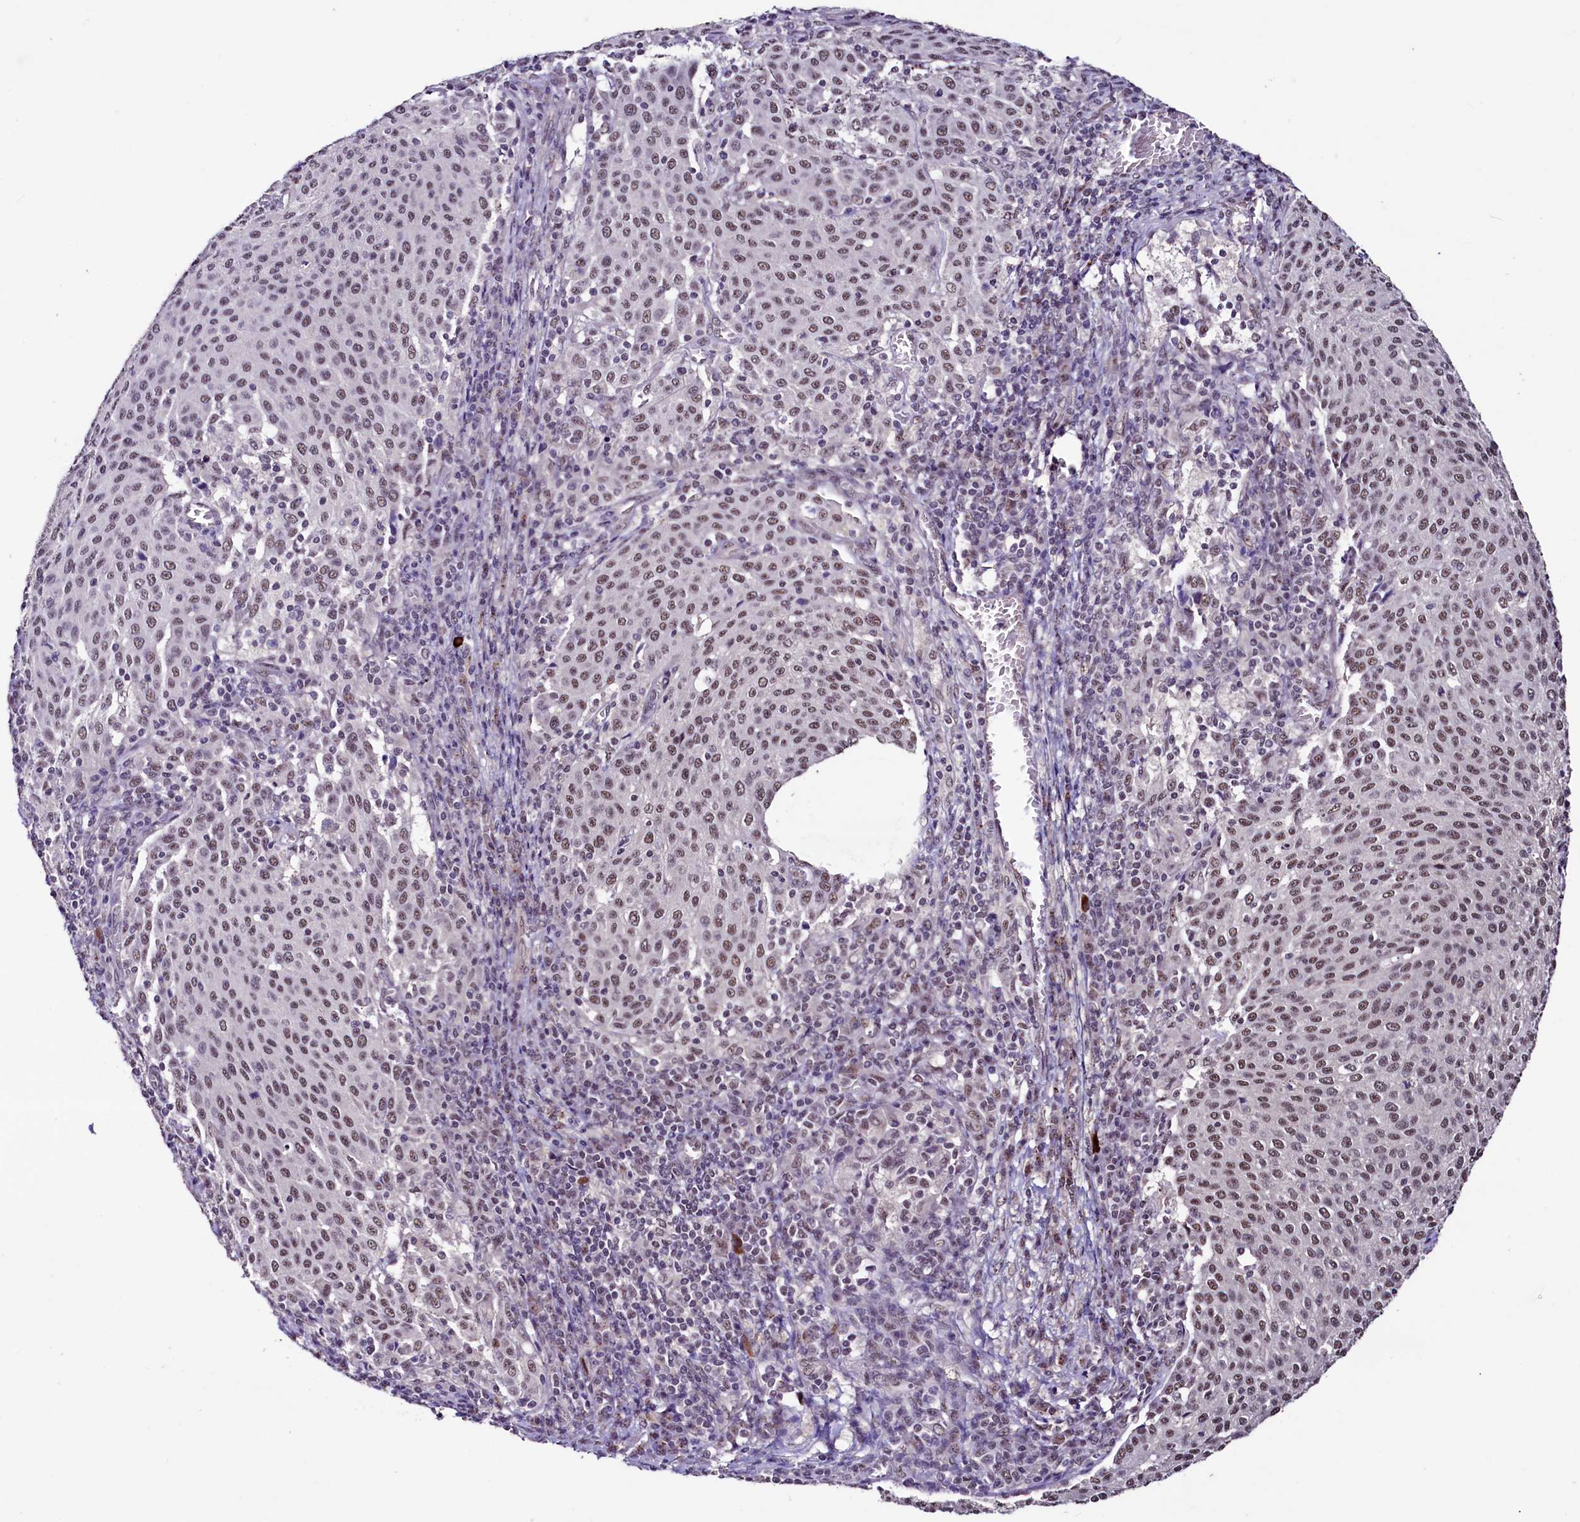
{"staining": {"intensity": "weak", "quantity": "25%-75%", "location": "nuclear"}, "tissue": "cervical cancer", "cell_type": "Tumor cells", "image_type": "cancer", "snomed": [{"axis": "morphology", "description": "Squamous cell carcinoma, NOS"}, {"axis": "topography", "description": "Cervix"}], "caption": "This is an image of IHC staining of cervical cancer (squamous cell carcinoma), which shows weak staining in the nuclear of tumor cells.", "gene": "SFSWAP", "patient": {"sex": "female", "age": 46}}